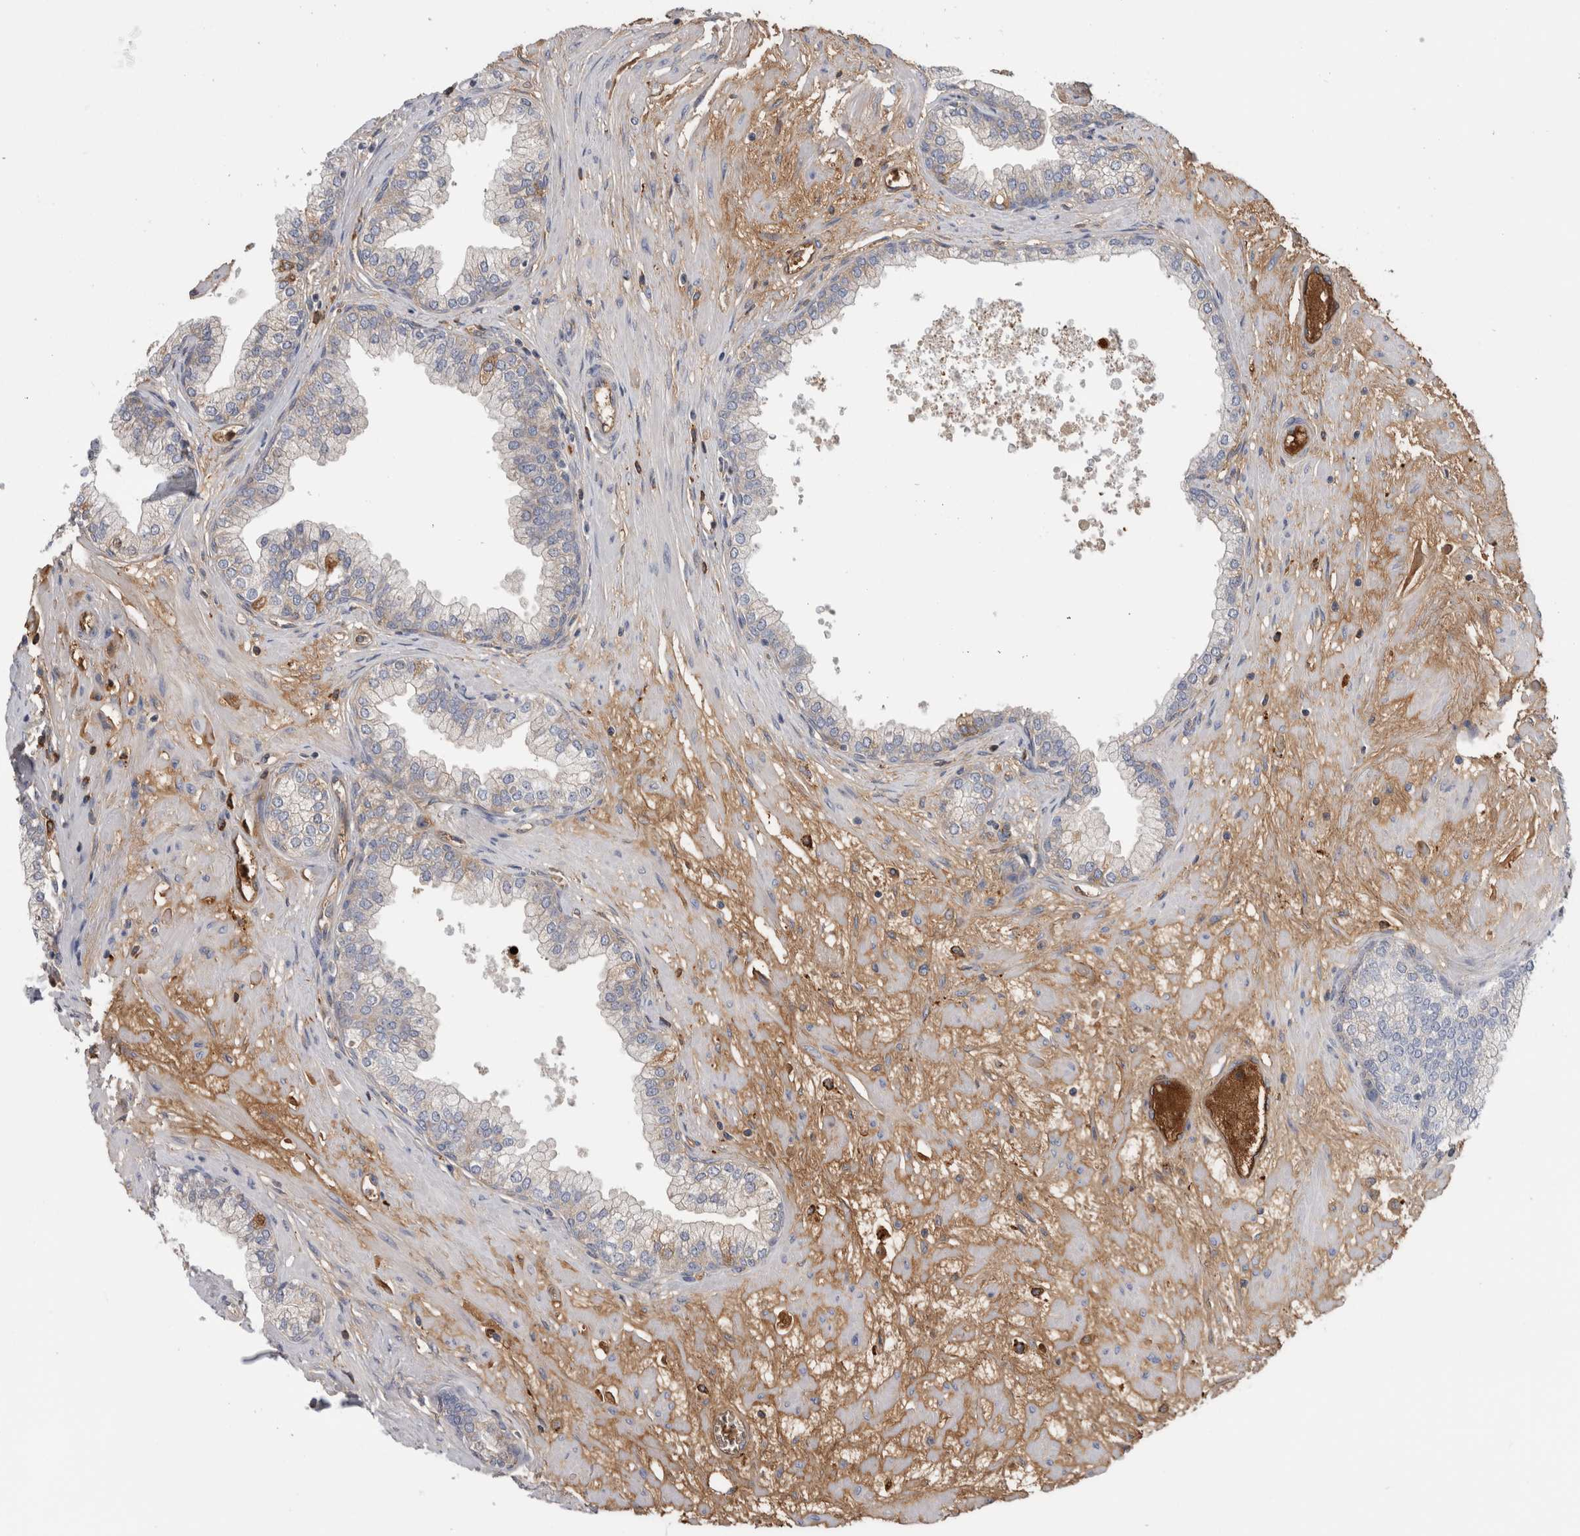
{"staining": {"intensity": "weak", "quantity": "<25%", "location": "cytoplasmic/membranous"}, "tissue": "prostate", "cell_type": "Glandular cells", "image_type": "normal", "snomed": [{"axis": "morphology", "description": "Normal tissue, NOS"}, {"axis": "morphology", "description": "Urothelial carcinoma, Low grade"}, {"axis": "topography", "description": "Urinary bladder"}, {"axis": "topography", "description": "Prostate"}], "caption": "The immunohistochemistry micrograph has no significant positivity in glandular cells of prostate.", "gene": "TBCE", "patient": {"sex": "male", "age": 60}}